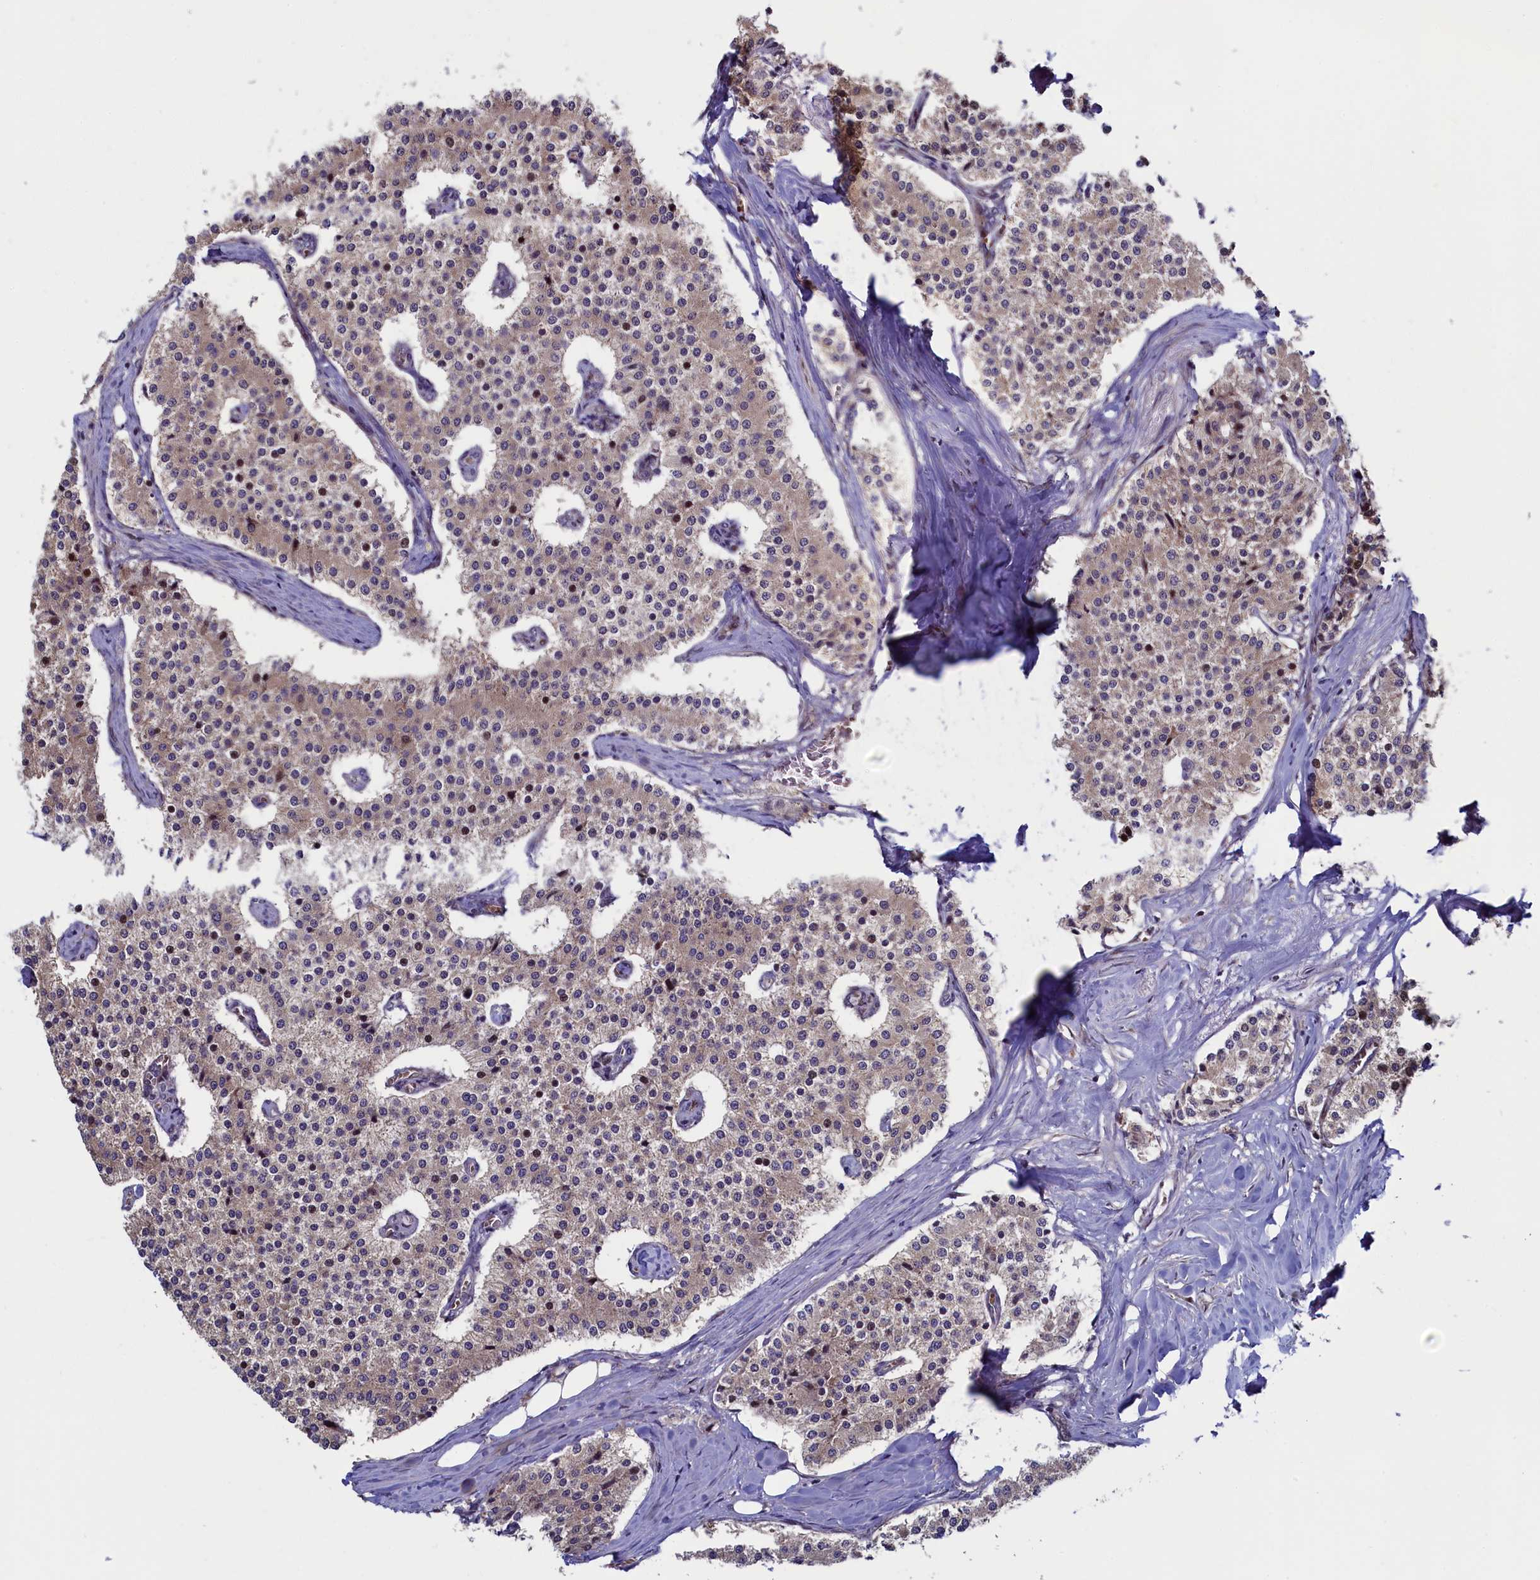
{"staining": {"intensity": "weak", "quantity": "25%-75%", "location": "cytoplasmic/membranous"}, "tissue": "carcinoid", "cell_type": "Tumor cells", "image_type": "cancer", "snomed": [{"axis": "morphology", "description": "Carcinoid, malignant, NOS"}, {"axis": "topography", "description": "Colon"}], "caption": "Weak cytoplasmic/membranous protein expression is identified in approximately 25%-75% of tumor cells in carcinoid (malignant).", "gene": "PIK3C3", "patient": {"sex": "female", "age": 52}}